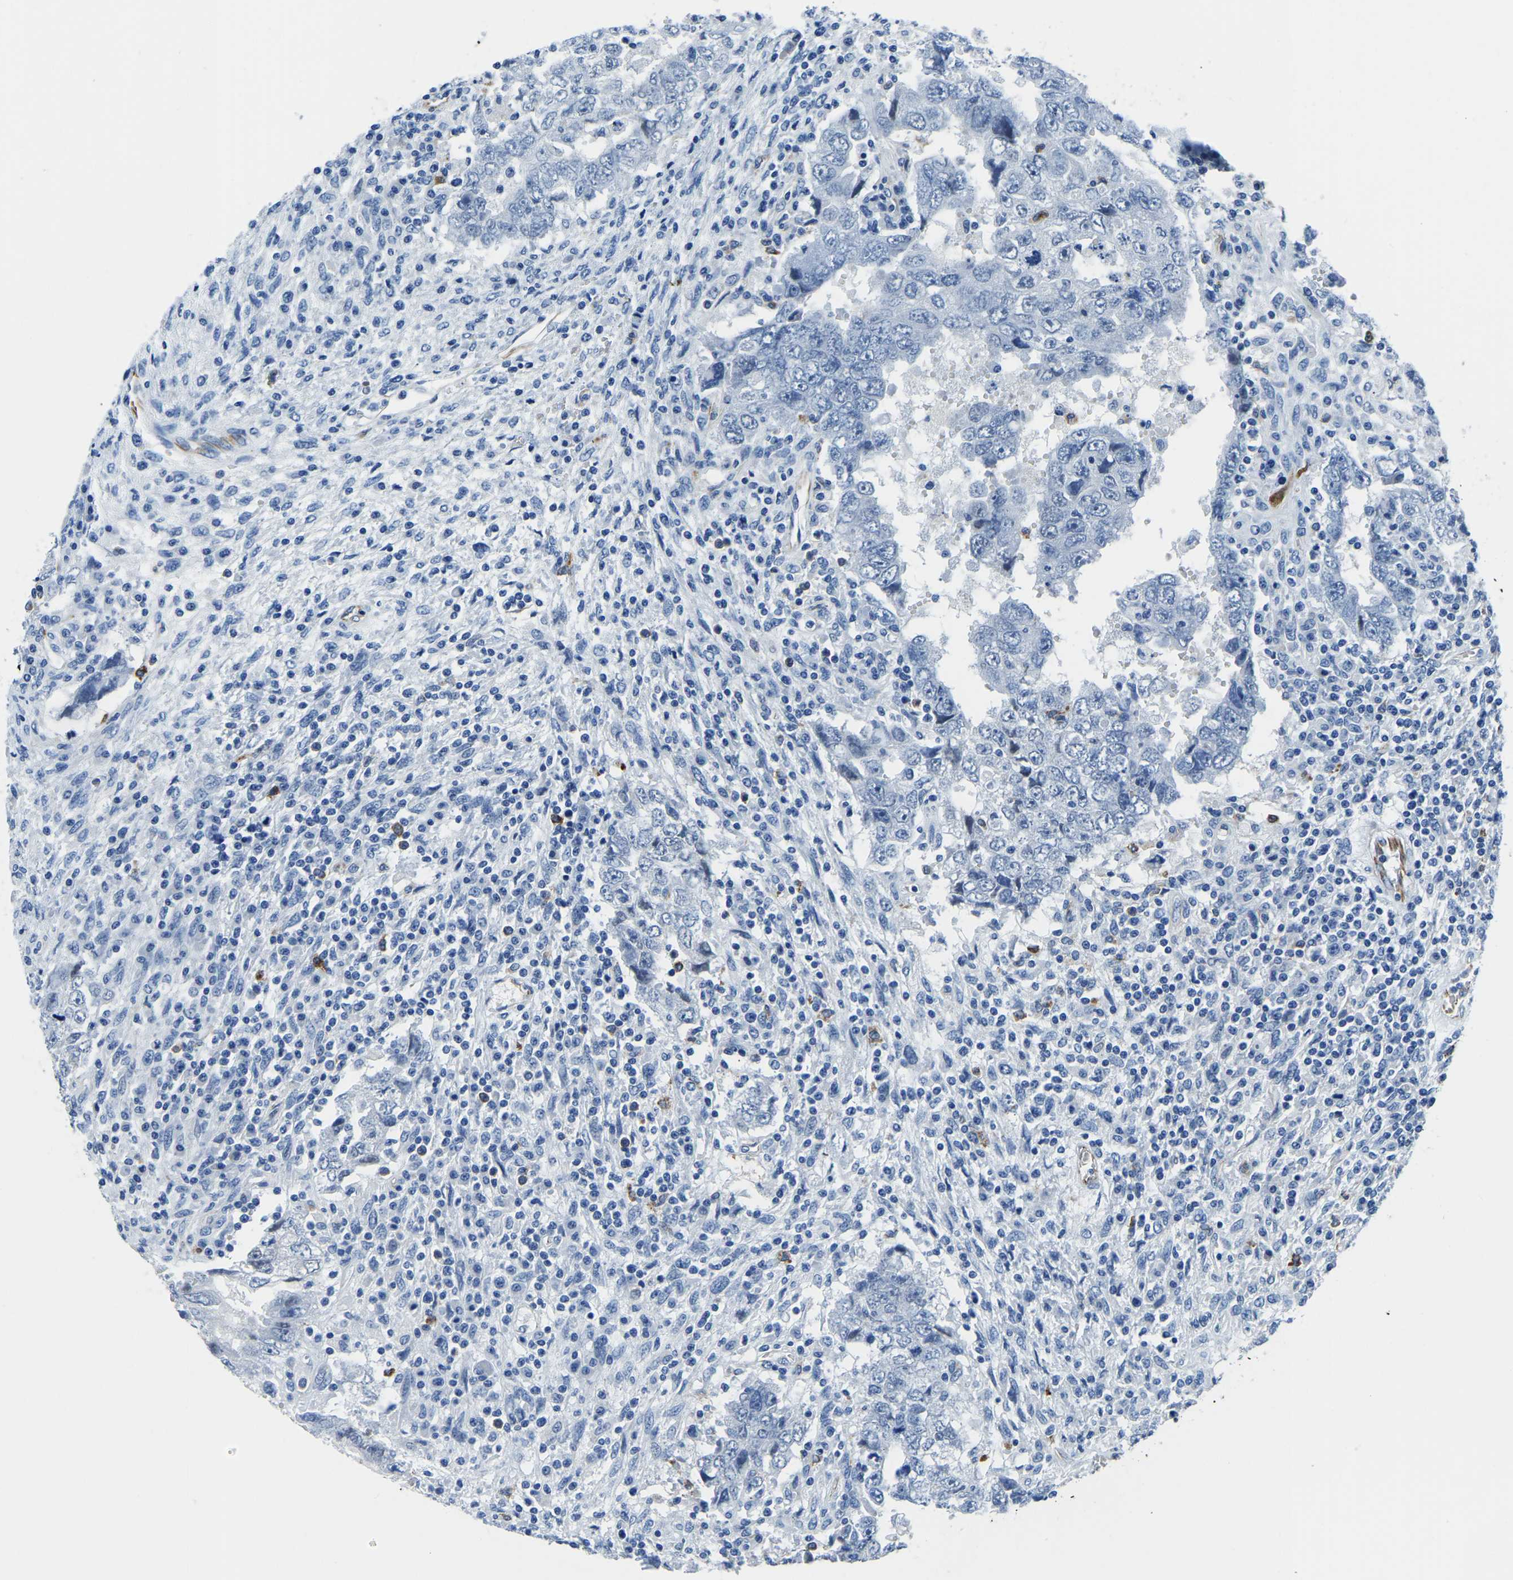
{"staining": {"intensity": "negative", "quantity": "none", "location": "none"}, "tissue": "testis cancer", "cell_type": "Tumor cells", "image_type": "cancer", "snomed": [{"axis": "morphology", "description": "Carcinoma, Embryonal, NOS"}, {"axis": "topography", "description": "Testis"}], "caption": "Immunohistochemical staining of embryonal carcinoma (testis) reveals no significant staining in tumor cells.", "gene": "MS4A3", "patient": {"sex": "male", "age": 26}}